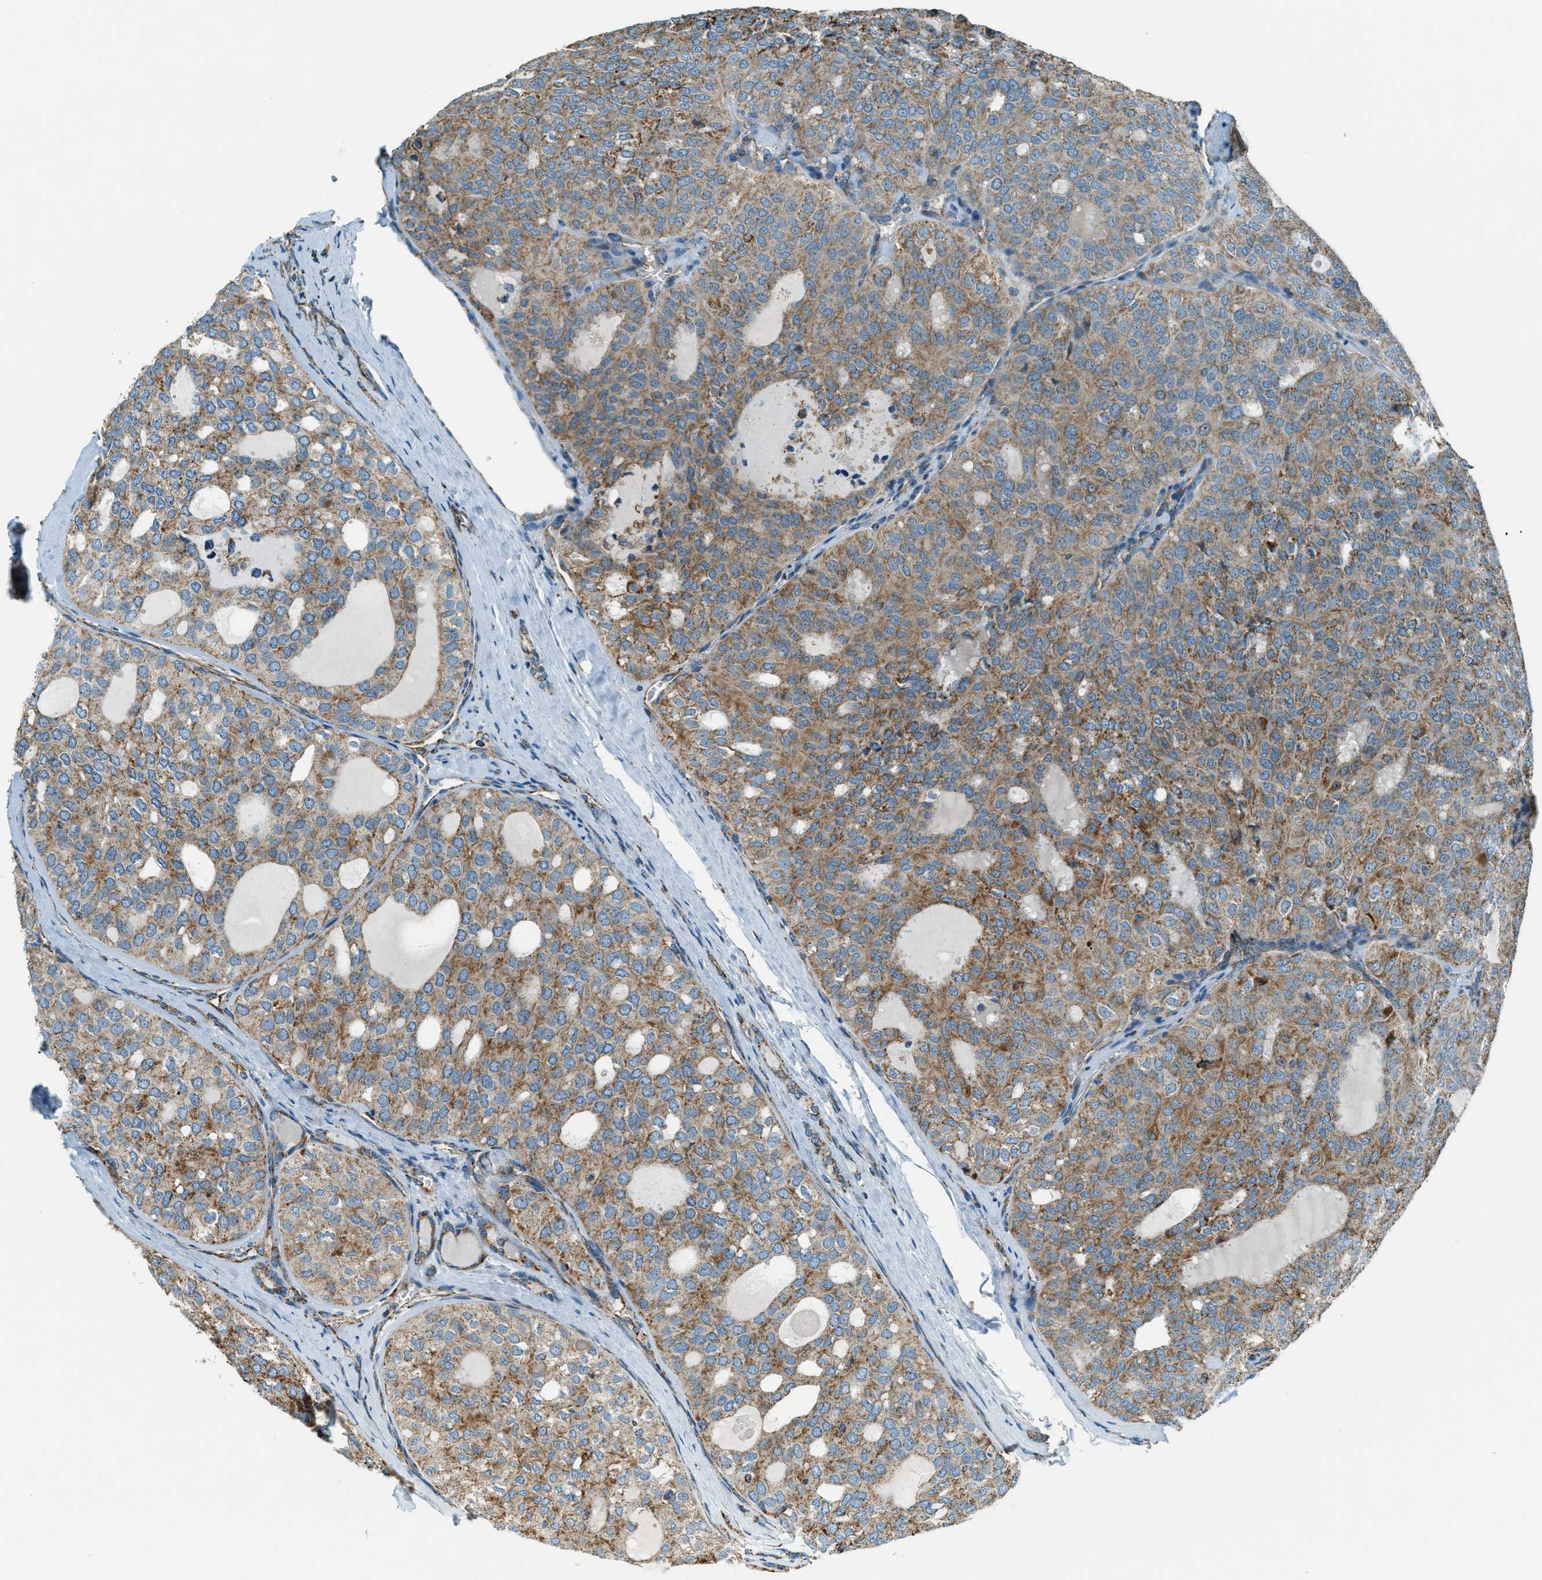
{"staining": {"intensity": "moderate", "quantity": ">75%", "location": "cytoplasmic/membranous"}, "tissue": "thyroid cancer", "cell_type": "Tumor cells", "image_type": "cancer", "snomed": [{"axis": "morphology", "description": "Follicular adenoma carcinoma, NOS"}, {"axis": "topography", "description": "Thyroid gland"}], "caption": "Thyroid cancer (follicular adenoma carcinoma) stained for a protein demonstrates moderate cytoplasmic/membranous positivity in tumor cells.", "gene": "CHST15", "patient": {"sex": "male", "age": 75}}